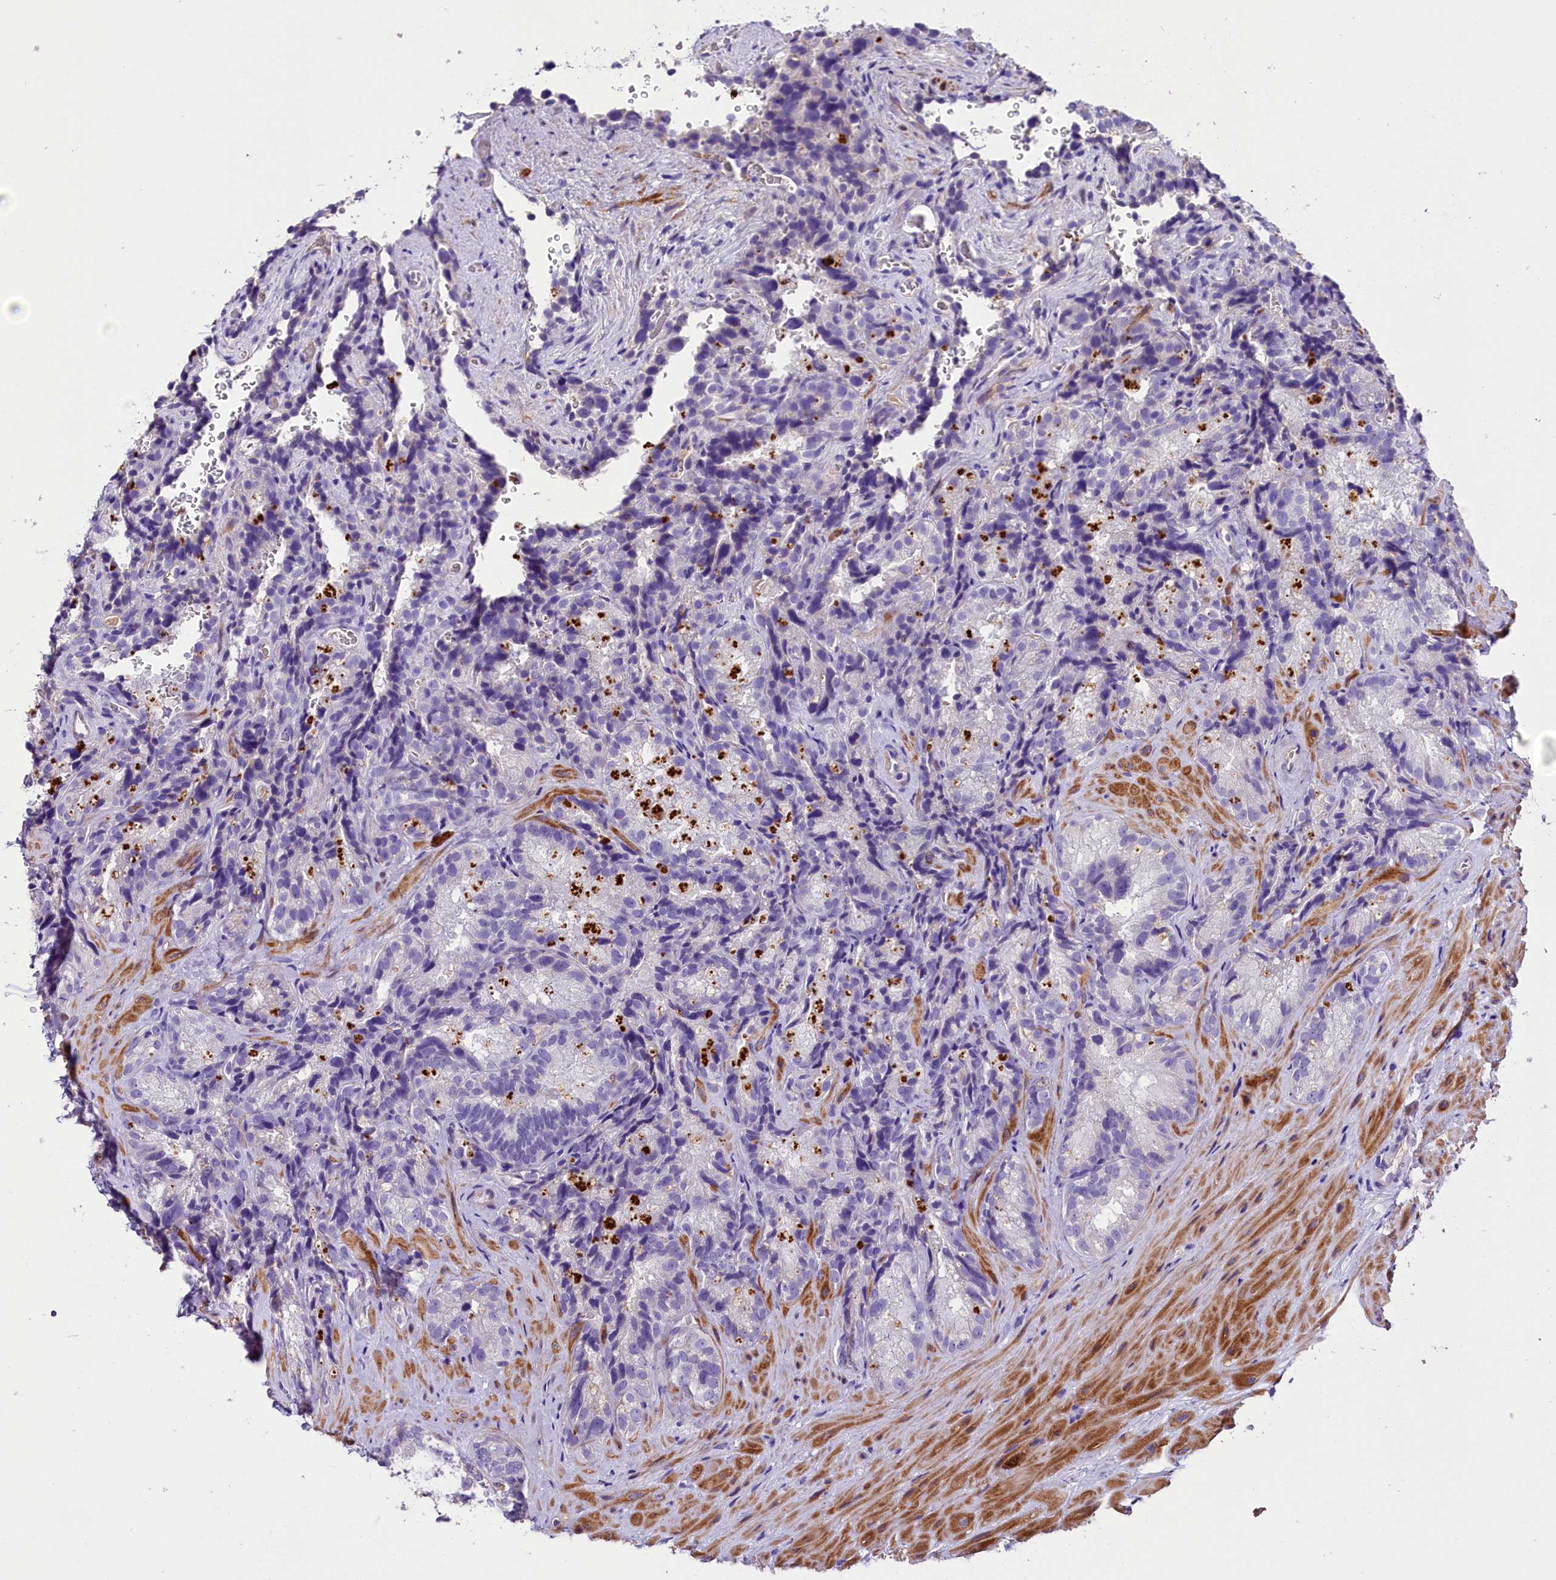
{"staining": {"intensity": "negative", "quantity": "none", "location": "none"}, "tissue": "seminal vesicle", "cell_type": "Glandular cells", "image_type": "normal", "snomed": [{"axis": "morphology", "description": "Normal tissue, NOS"}, {"axis": "topography", "description": "Seminal veicle"}], "caption": "There is no significant expression in glandular cells of seminal vesicle. (IHC, brightfield microscopy, high magnification).", "gene": "MEX3B", "patient": {"sex": "male", "age": 58}}